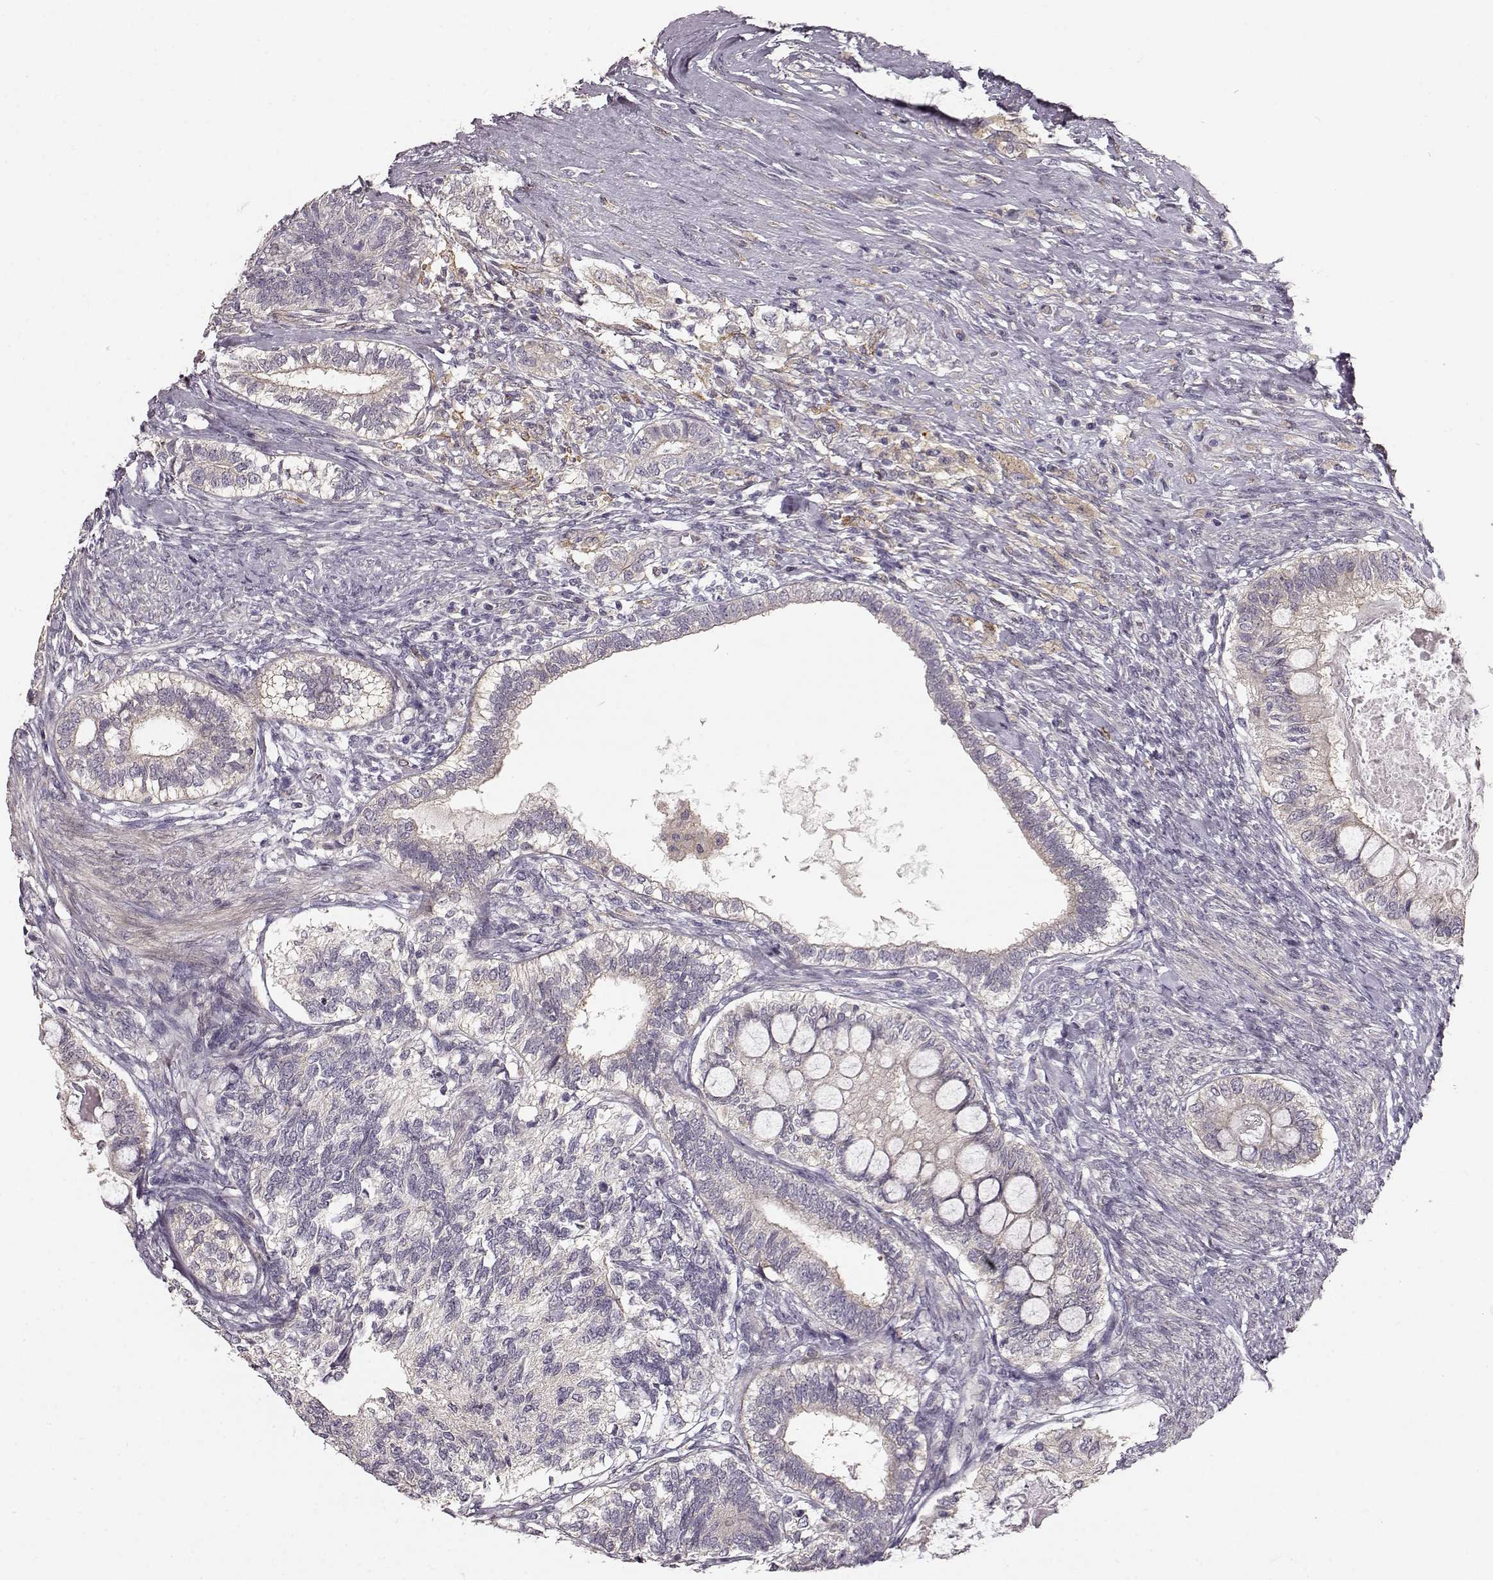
{"staining": {"intensity": "negative", "quantity": "none", "location": "none"}, "tissue": "testis cancer", "cell_type": "Tumor cells", "image_type": "cancer", "snomed": [{"axis": "morphology", "description": "Seminoma, NOS"}, {"axis": "morphology", "description": "Carcinoma, Embryonal, NOS"}, {"axis": "topography", "description": "Testis"}], "caption": "Tumor cells are negative for protein expression in human testis cancer (seminoma).", "gene": "GPR50", "patient": {"sex": "male", "age": 41}}